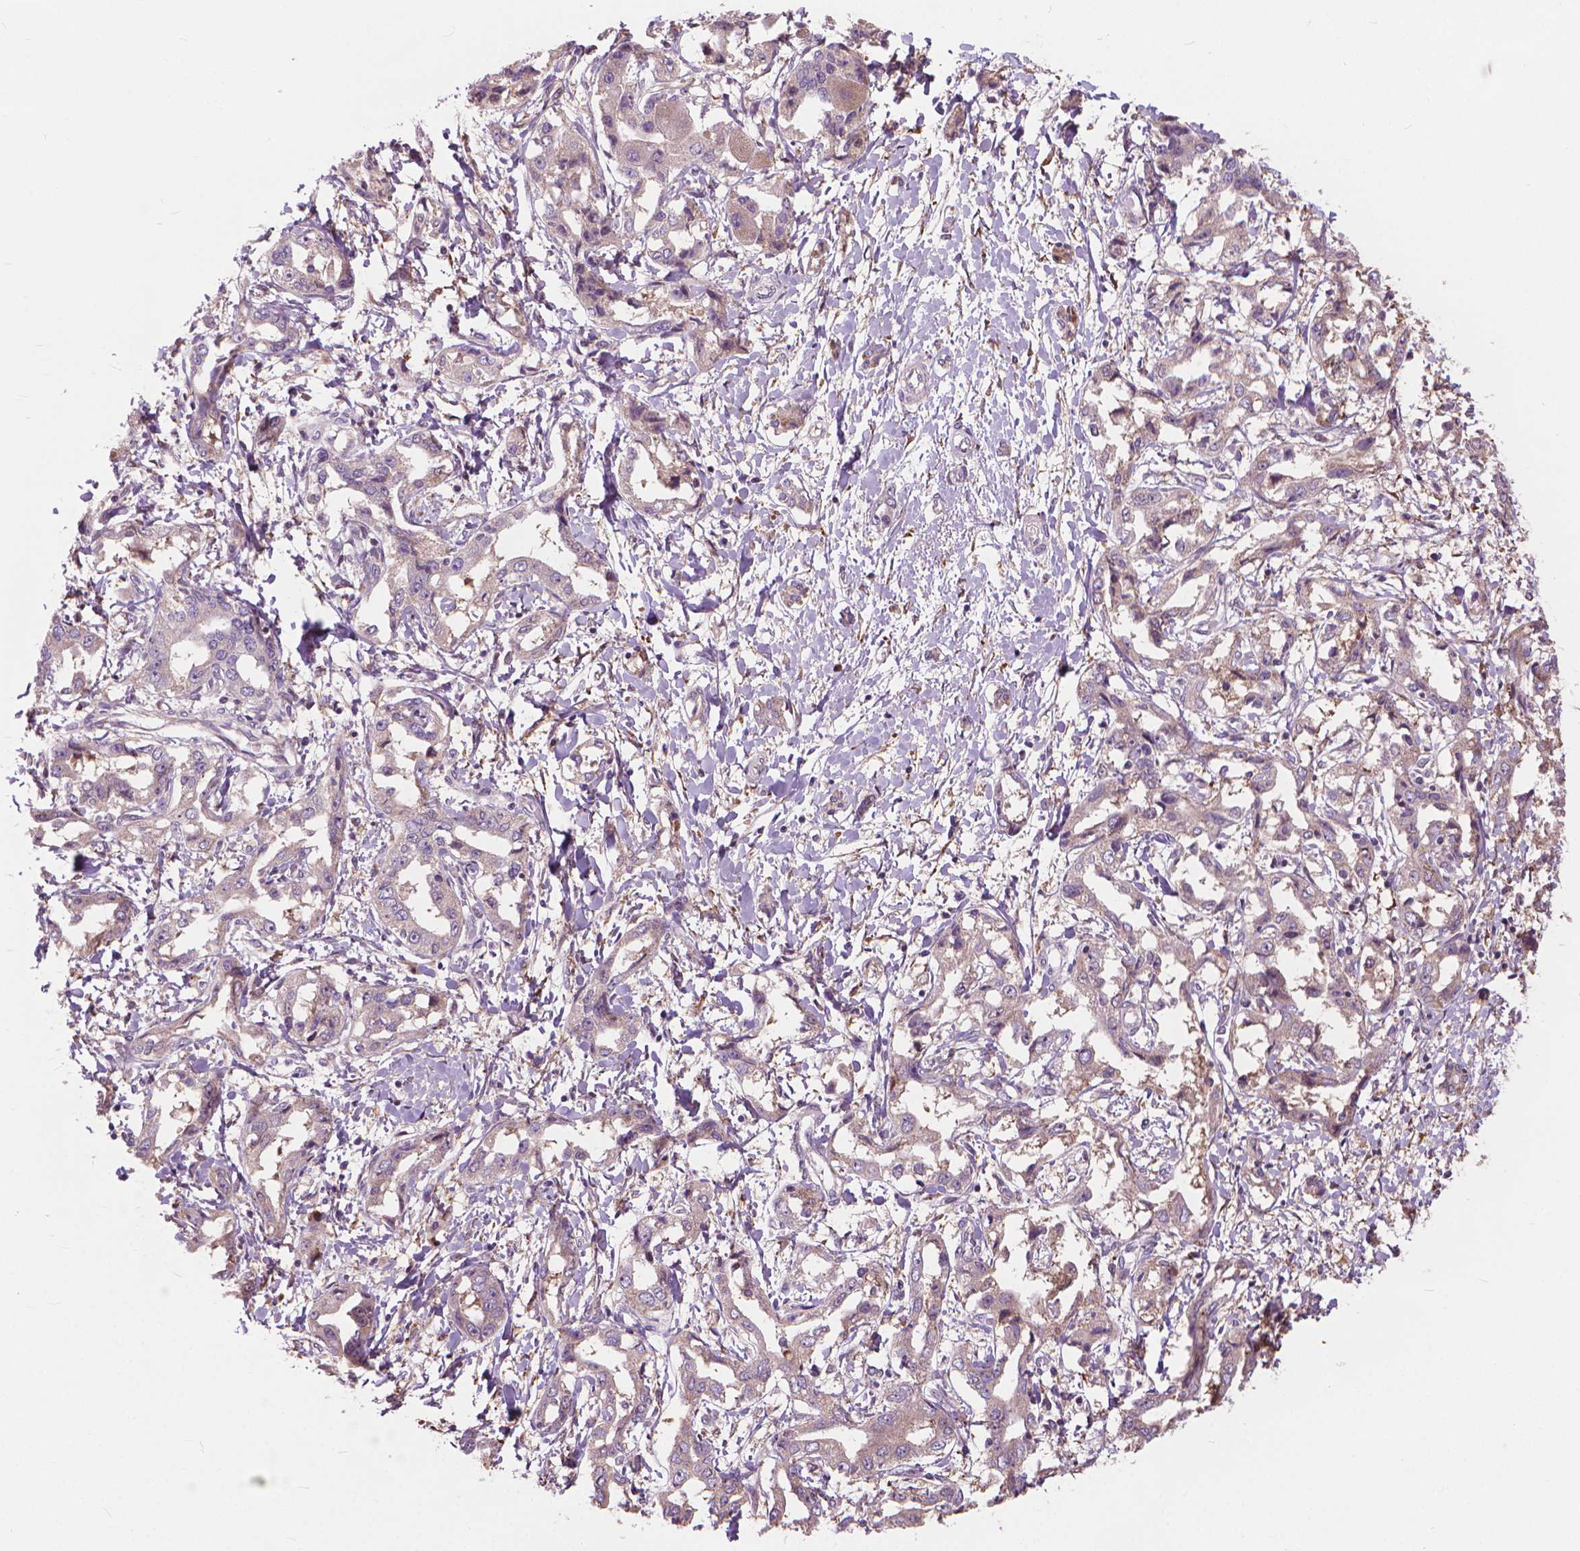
{"staining": {"intensity": "negative", "quantity": "none", "location": "none"}, "tissue": "liver cancer", "cell_type": "Tumor cells", "image_type": "cancer", "snomed": [{"axis": "morphology", "description": "Cholangiocarcinoma"}, {"axis": "topography", "description": "Liver"}], "caption": "A histopathology image of liver cholangiocarcinoma stained for a protein shows no brown staining in tumor cells. Nuclei are stained in blue.", "gene": "NUDT1", "patient": {"sex": "male", "age": 59}}